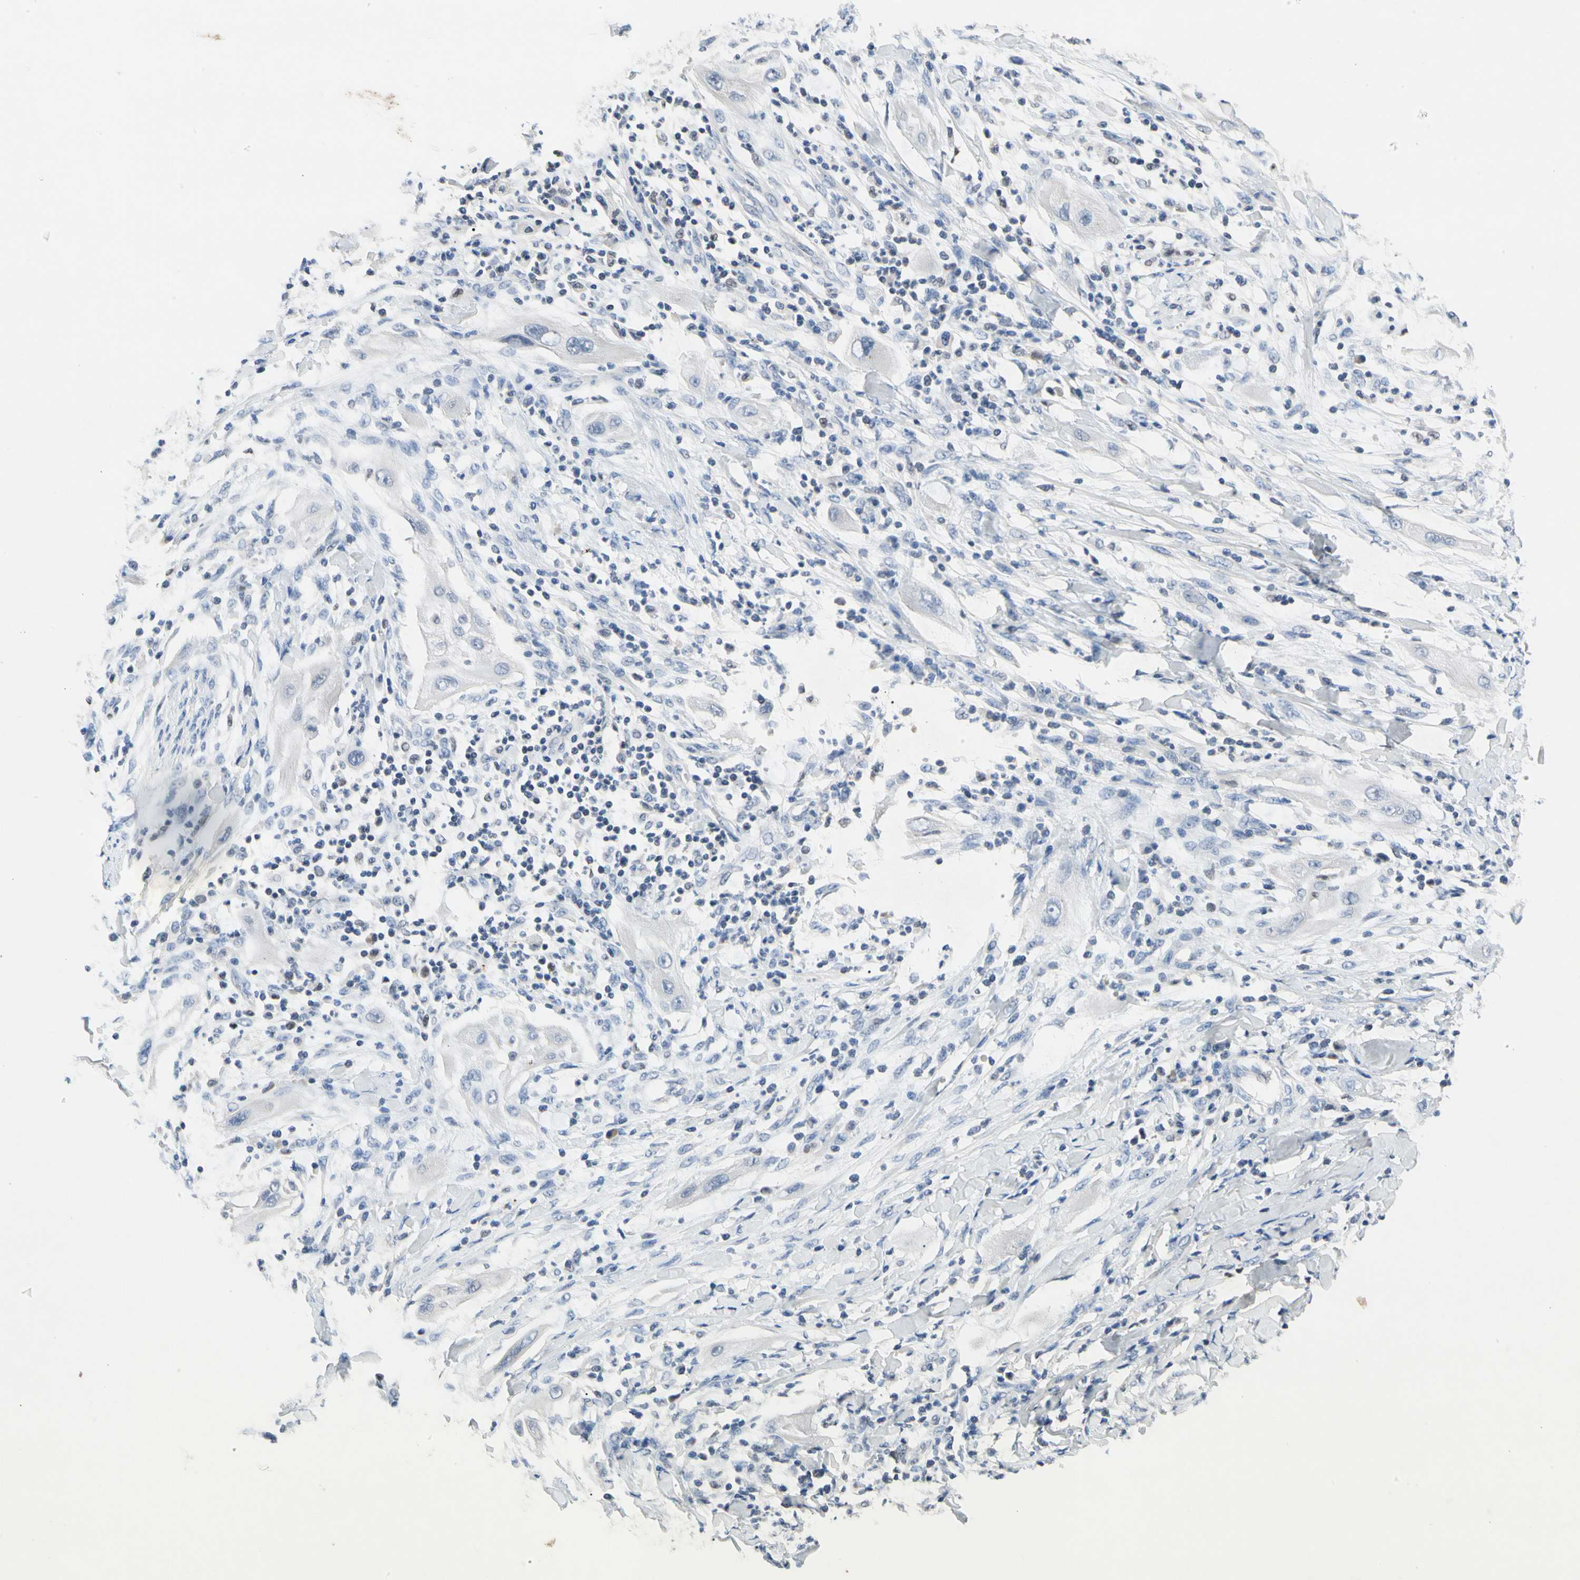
{"staining": {"intensity": "negative", "quantity": "none", "location": "none"}, "tissue": "lung cancer", "cell_type": "Tumor cells", "image_type": "cancer", "snomed": [{"axis": "morphology", "description": "Squamous cell carcinoma, NOS"}, {"axis": "topography", "description": "Lung"}], "caption": "A micrograph of human lung cancer (squamous cell carcinoma) is negative for staining in tumor cells.", "gene": "ECRG4", "patient": {"sex": "female", "age": 47}}